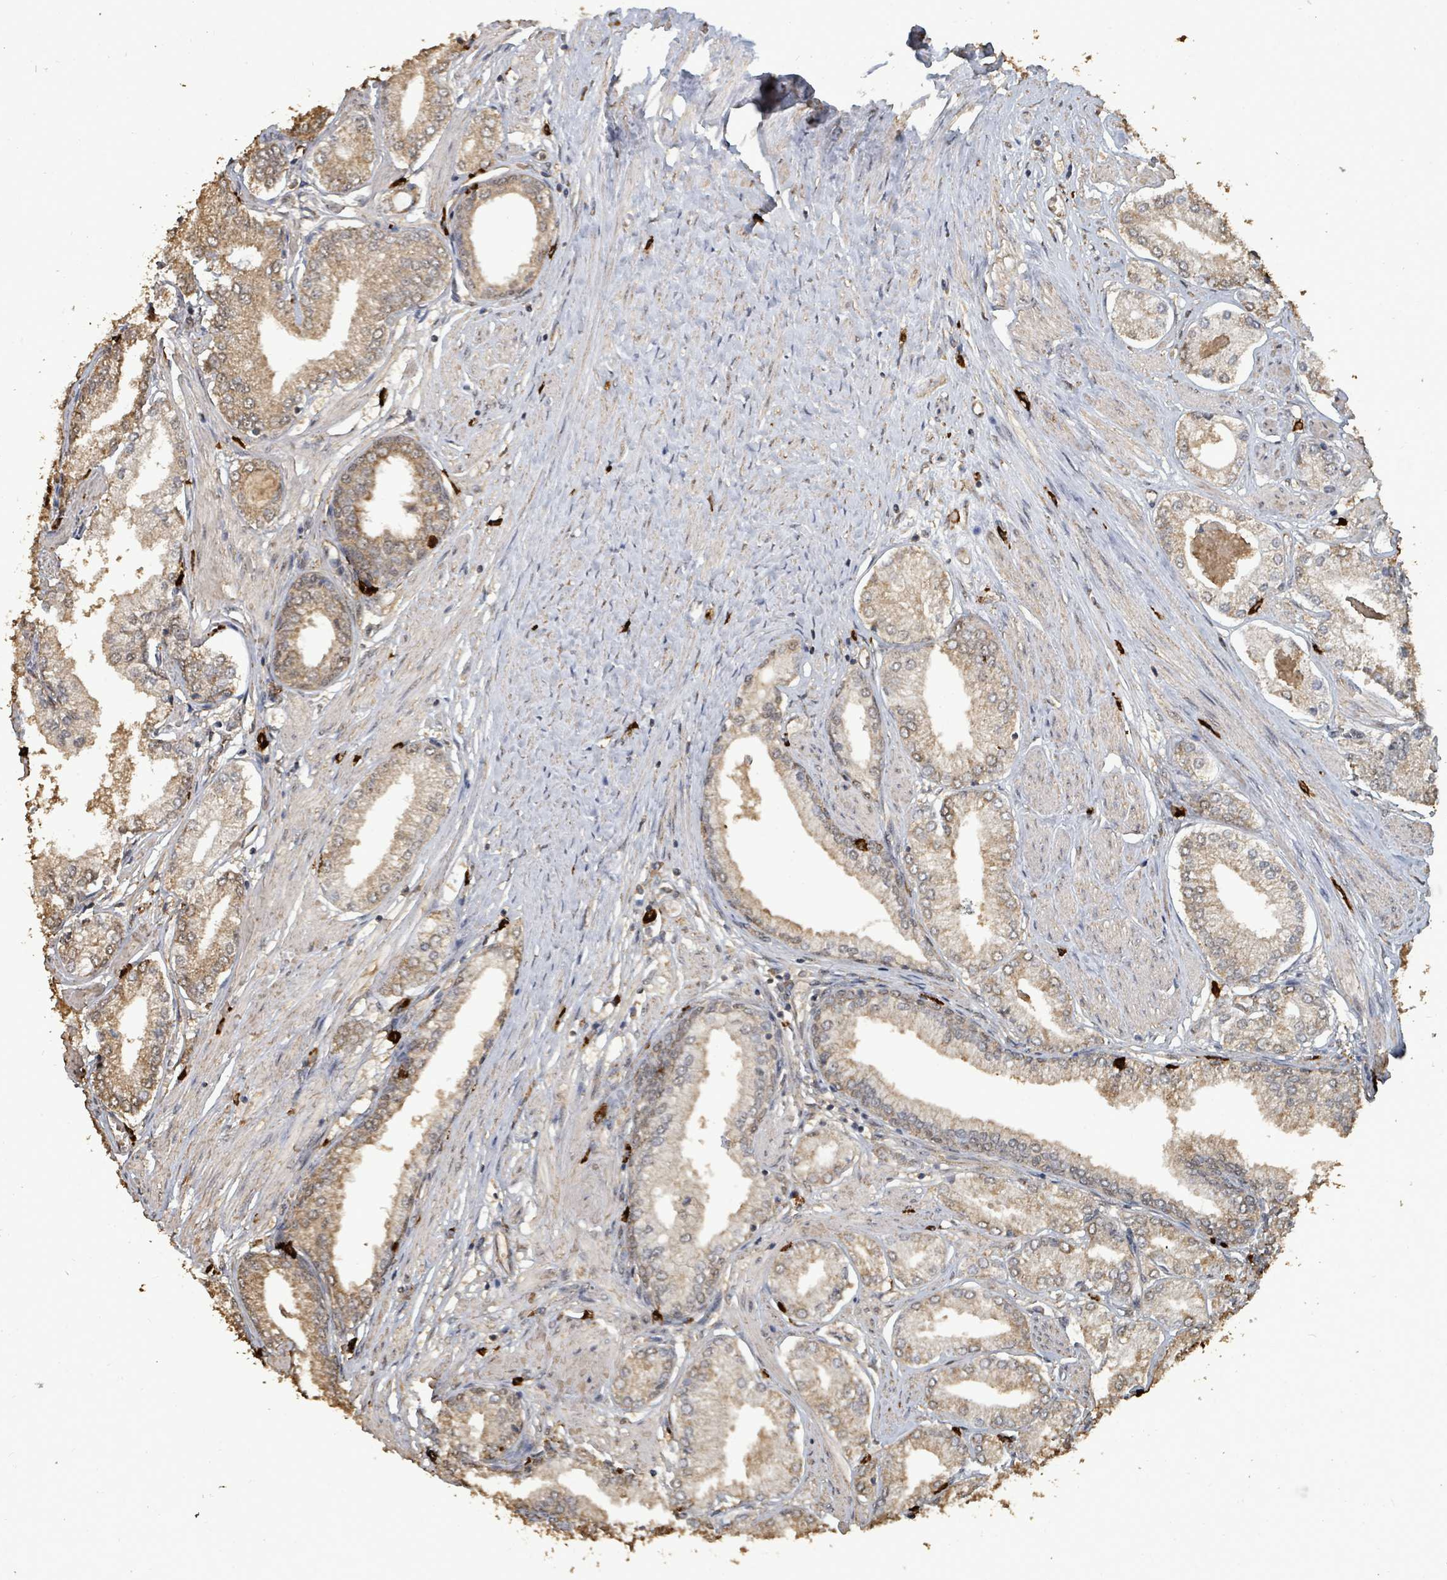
{"staining": {"intensity": "weak", "quantity": ">75%", "location": "cytoplasmic/membranous"}, "tissue": "prostate cancer", "cell_type": "Tumor cells", "image_type": "cancer", "snomed": [{"axis": "morphology", "description": "Adenocarcinoma, High grade"}, {"axis": "topography", "description": "Prostate and seminal vesicle, NOS"}], "caption": "A brown stain labels weak cytoplasmic/membranous expression of a protein in human prostate adenocarcinoma (high-grade) tumor cells.", "gene": "C6orf52", "patient": {"sex": "male", "age": 64}}